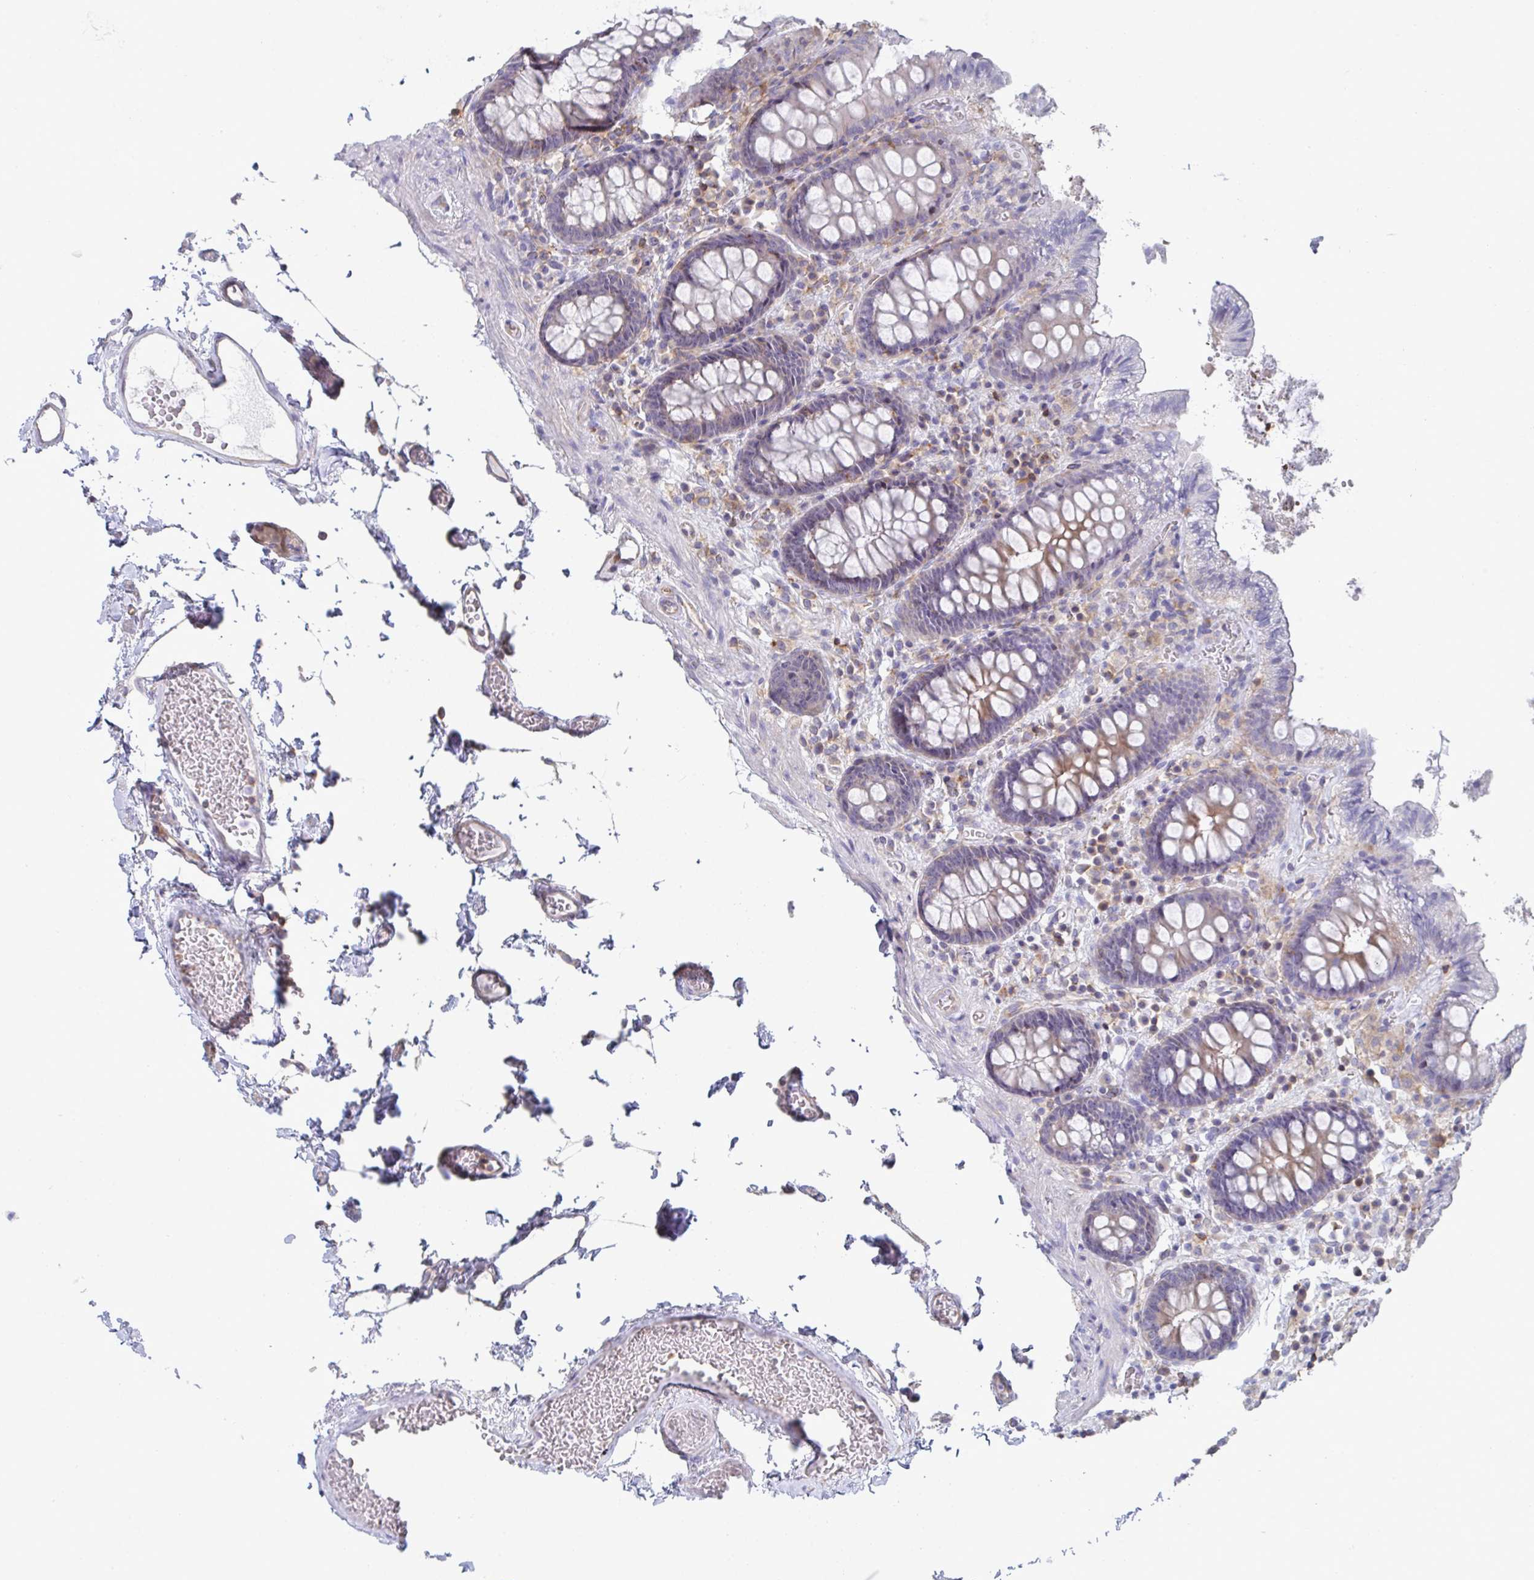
{"staining": {"intensity": "negative", "quantity": "none", "location": "none"}, "tissue": "colon", "cell_type": "Endothelial cells", "image_type": "normal", "snomed": [{"axis": "morphology", "description": "Normal tissue, NOS"}, {"axis": "topography", "description": "Colon"}, {"axis": "topography", "description": "Peripheral nerve tissue"}], "caption": "Immunohistochemistry image of unremarkable colon stained for a protein (brown), which displays no expression in endothelial cells.", "gene": "WNK1", "patient": {"sex": "male", "age": 84}}